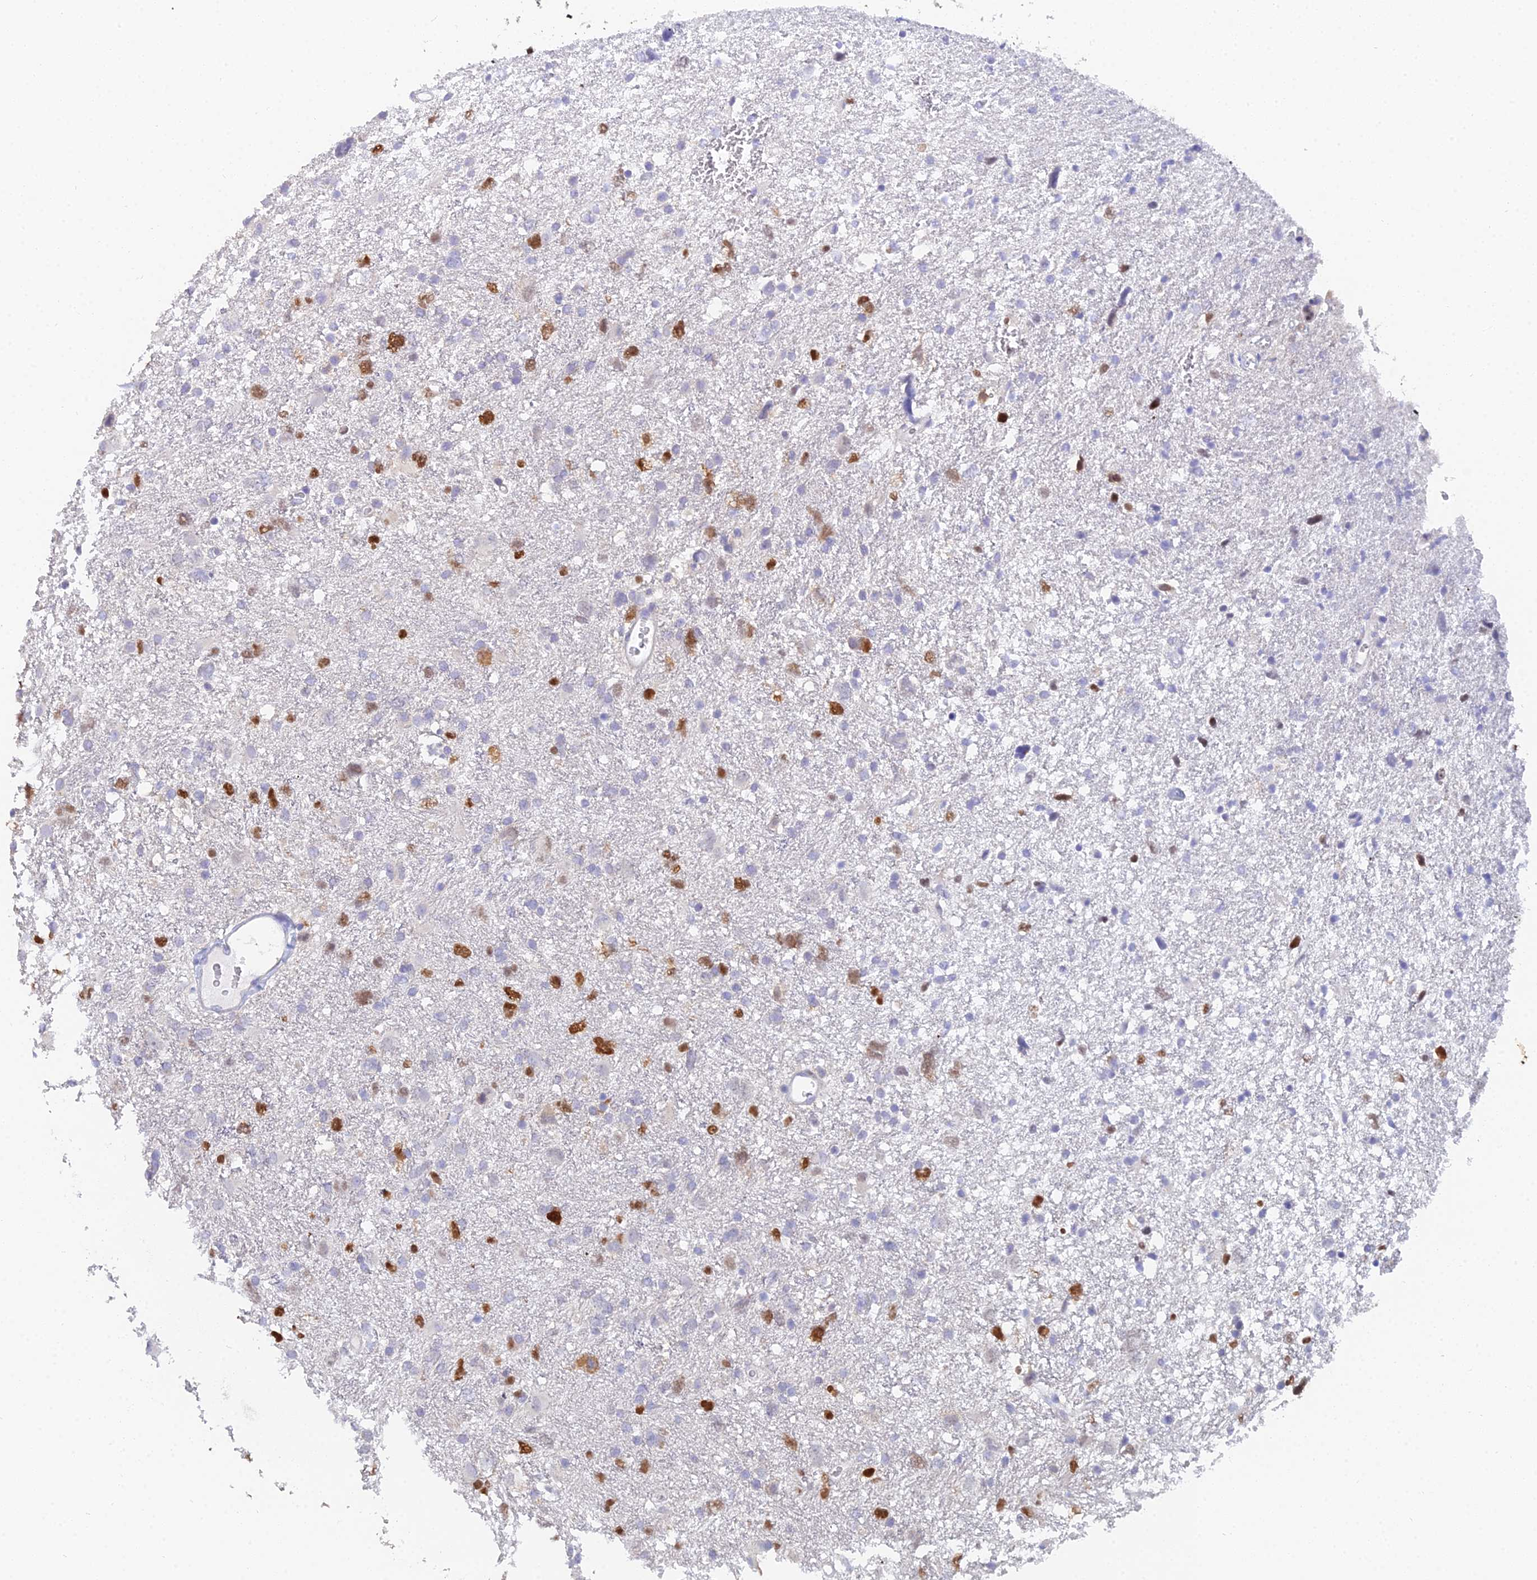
{"staining": {"intensity": "strong", "quantity": "<25%", "location": "cytoplasmic/membranous,nuclear"}, "tissue": "glioma", "cell_type": "Tumor cells", "image_type": "cancer", "snomed": [{"axis": "morphology", "description": "Glioma, malignant, High grade"}, {"axis": "topography", "description": "Brain"}], "caption": "Strong cytoplasmic/membranous and nuclear protein staining is present in about <25% of tumor cells in glioma.", "gene": "MCM2", "patient": {"sex": "male", "age": 61}}